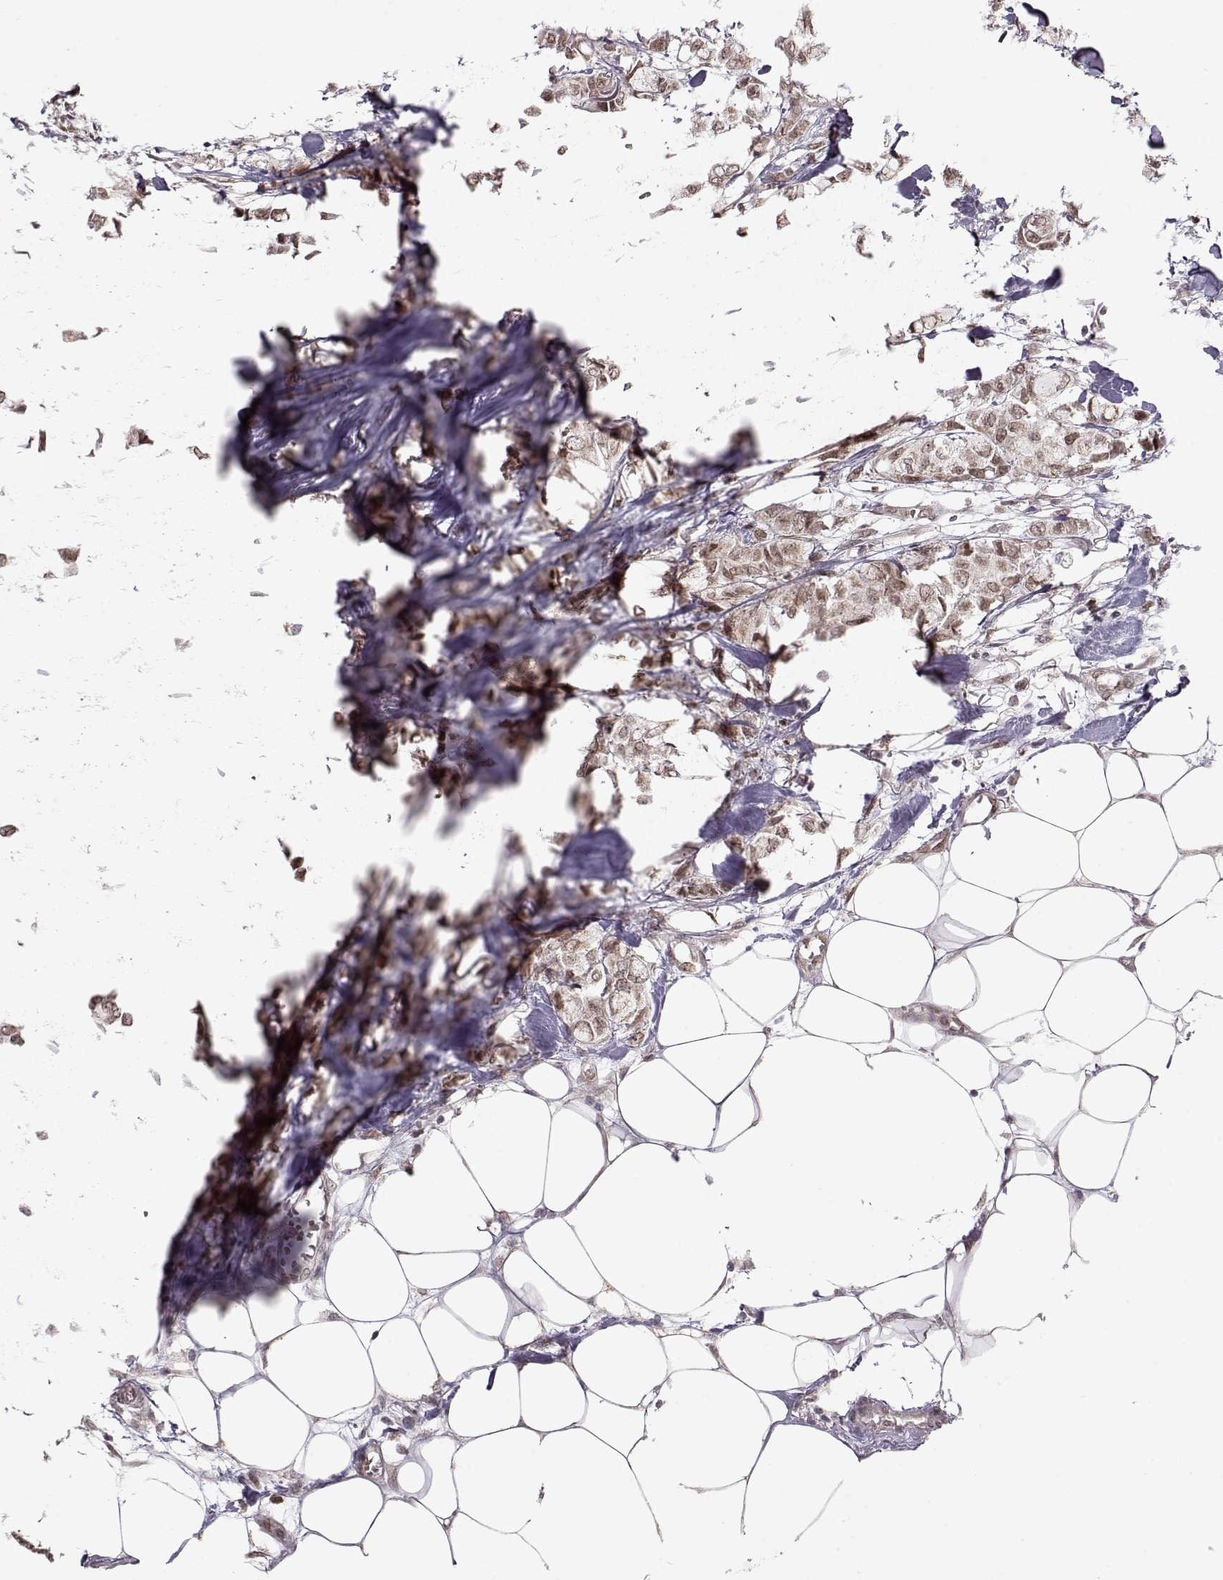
{"staining": {"intensity": "strong", "quantity": ">75%", "location": "cytoplasmic/membranous"}, "tissue": "breast cancer", "cell_type": "Tumor cells", "image_type": "cancer", "snomed": [{"axis": "morphology", "description": "Duct carcinoma"}, {"axis": "topography", "description": "Breast"}], "caption": "High-power microscopy captured an IHC micrograph of breast infiltrating ductal carcinoma, revealing strong cytoplasmic/membranous staining in about >75% of tumor cells.", "gene": "RAI1", "patient": {"sex": "female", "age": 85}}